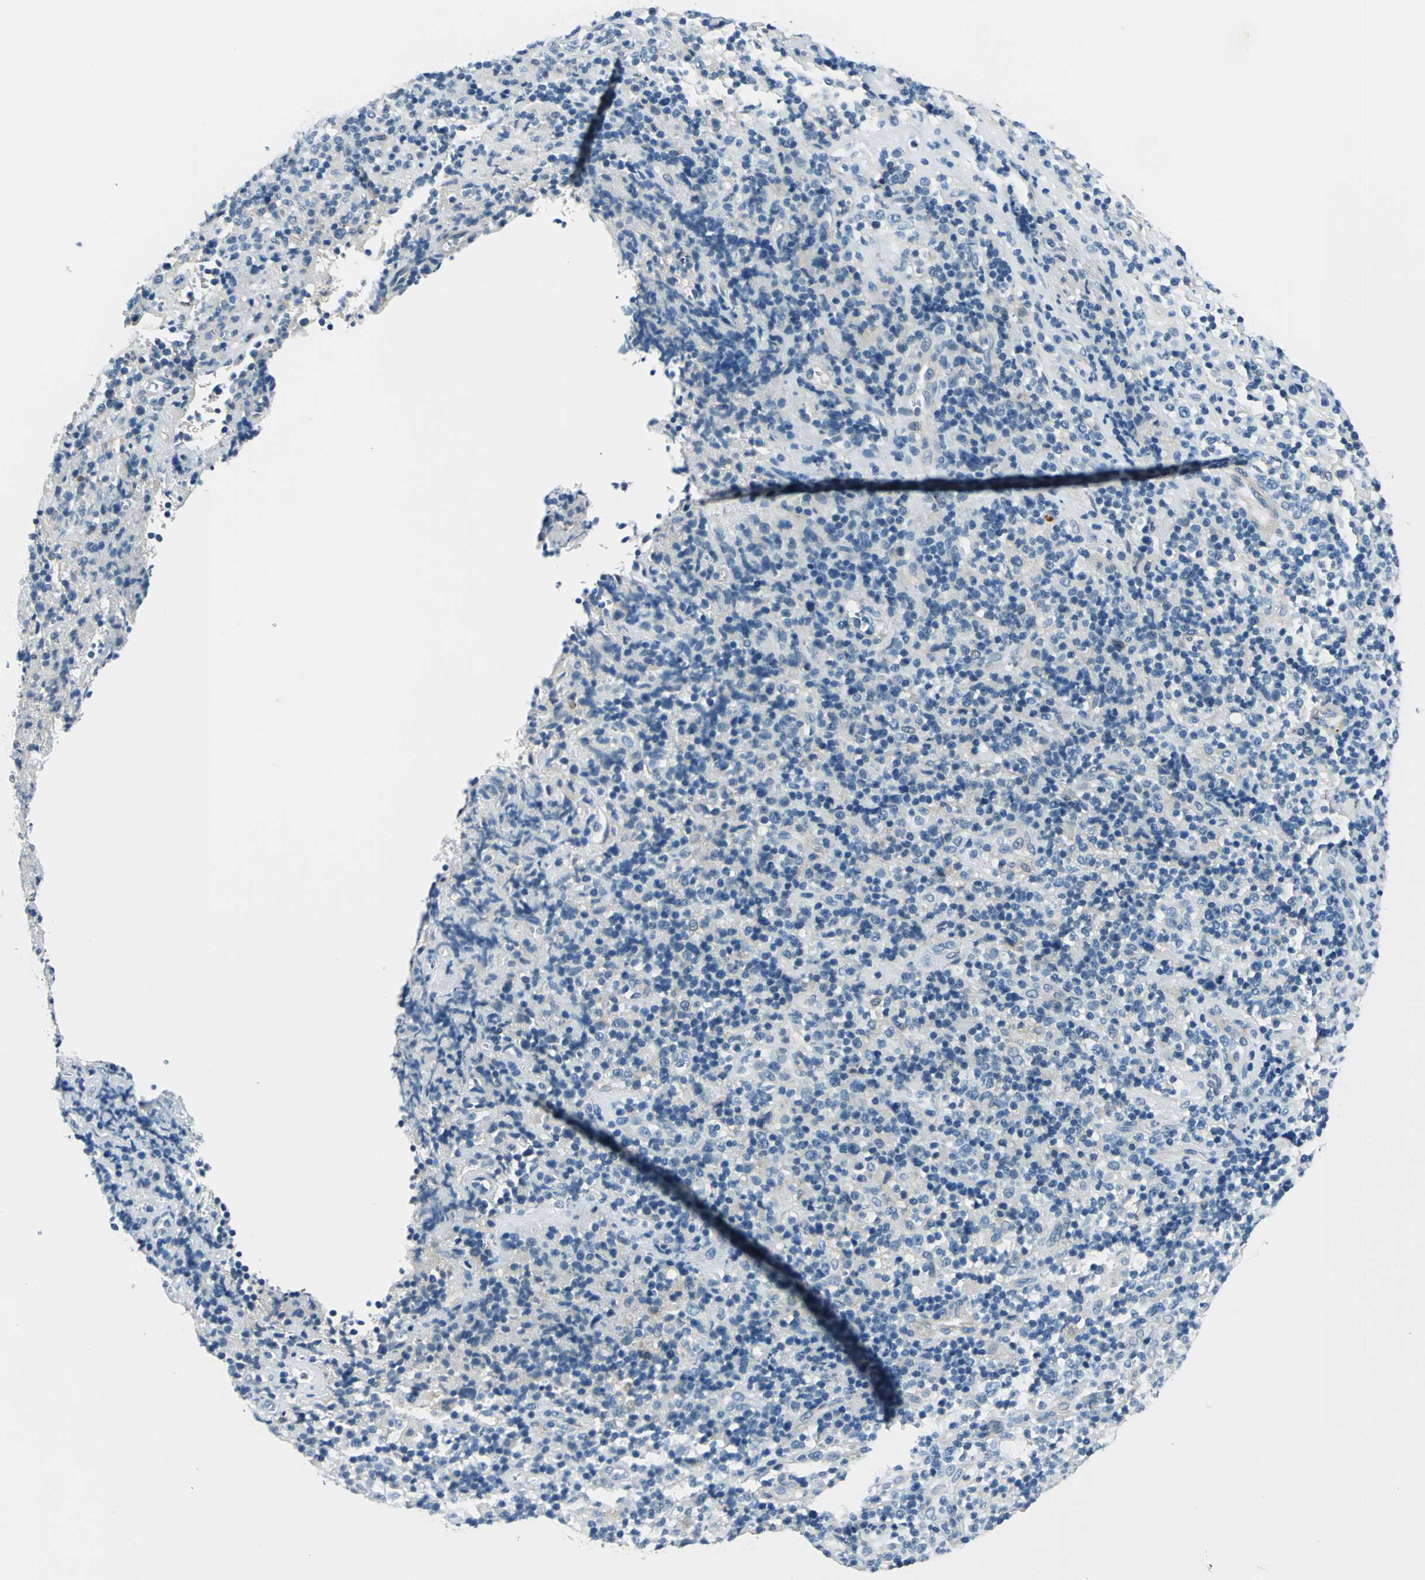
{"staining": {"intensity": "weak", "quantity": "<25%", "location": "cytoplasmic/membranous"}, "tissue": "lymphoma", "cell_type": "Tumor cells", "image_type": "cancer", "snomed": [{"axis": "morphology", "description": "Hodgkin's disease, NOS"}, {"axis": "topography", "description": "Lymph node"}], "caption": "High power microscopy histopathology image of an immunohistochemistry image of lymphoma, revealing no significant positivity in tumor cells. (Brightfield microscopy of DAB immunohistochemistry at high magnification).", "gene": "CDC42EP1", "patient": {"sex": "male", "age": 65}}